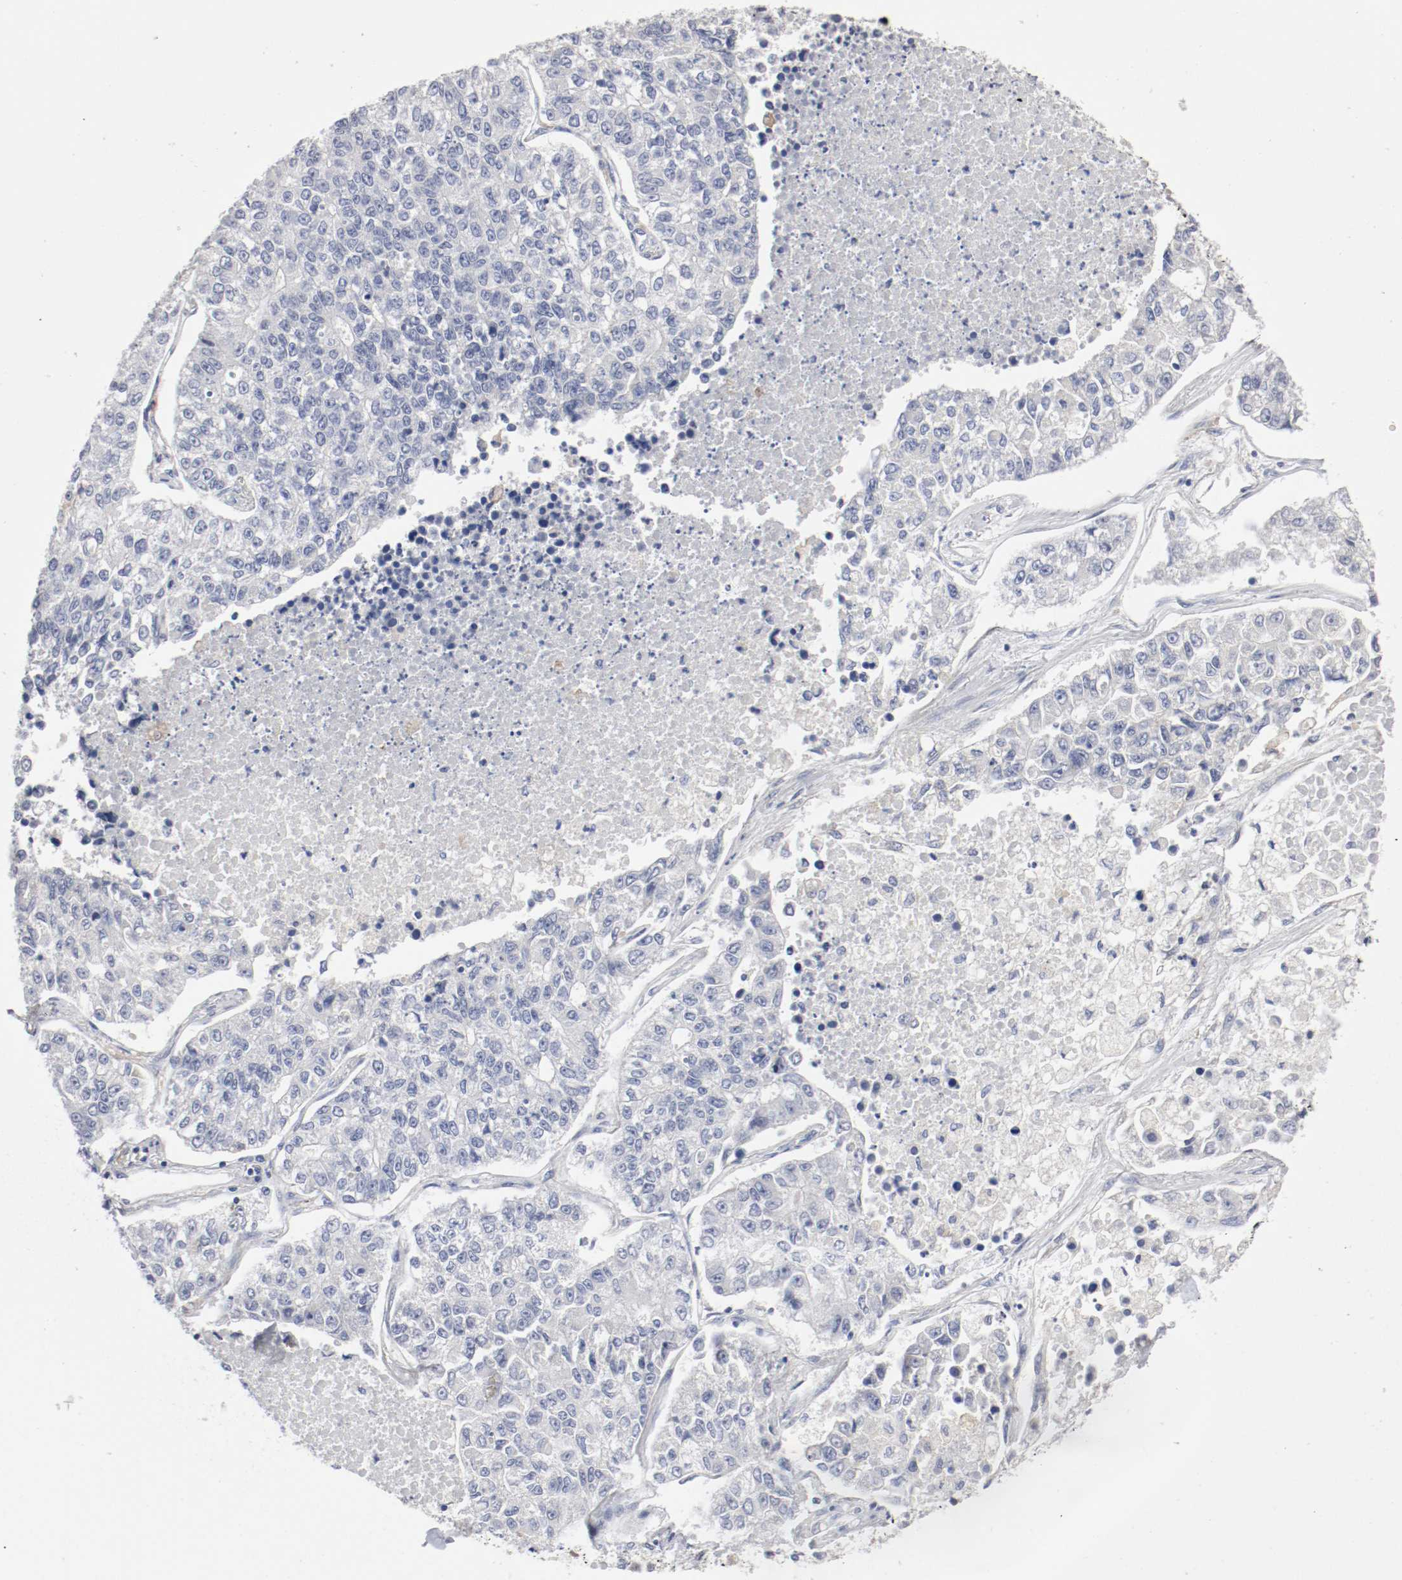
{"staining": {"intensity": "negative", "quantity": "none", "location": "none"}, "tissue": "lung cancer", "cell_type": "Tumor cells", "image_type": "cancer", "snomed": [{"axis": "morphology", "description": "Adenocarcinoma, NOS"}, {"axis": "topography", "description": "Lung"}], "caption": "Immunohistochemistry of human lung cancer demonstrates no staining in tumor cells. The staining was performed using DAB to visualize the protein expression in brown, while the nuclei were stained in blue with hematoxylin (Magnification: 20x).", "gene": "FGFBP1", "patient": {"sex": "male", "age": 49}}